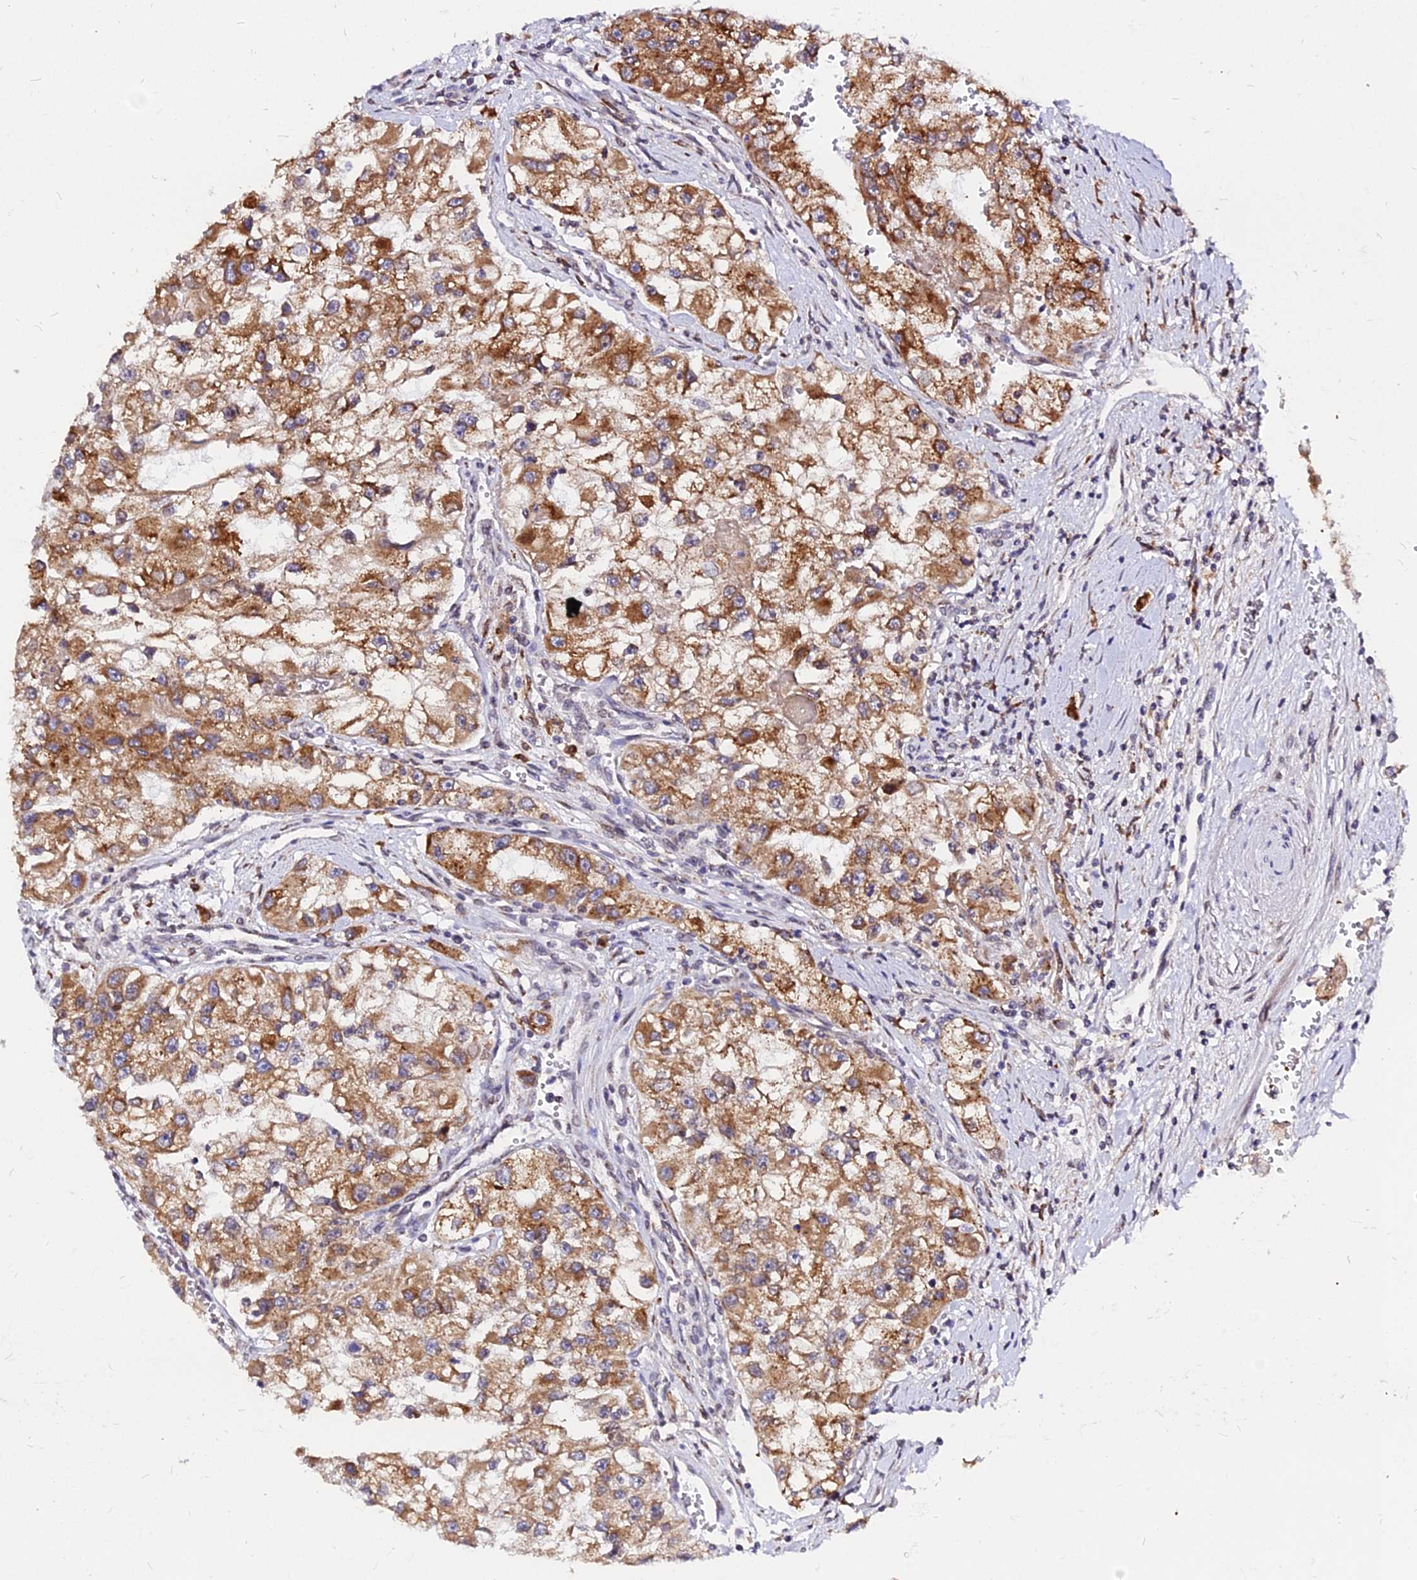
{"staining": {"intensity": "moderate", "quantity": ">75%", "location": "cytoplasmic/membranous"}, "tissue": "renal cancer", "cell_type": "Tumor cells", "image_type": "cancer", "snomed": [{"axis": "morphology", "description": "Adenocarcinoma, NOS"}, {"axis": "topography", "description": "Kidney"}], "caption": "Renal cancer (adenocarcinoma) stained for a protein shows moderate cytoplasmic/membranous positivity in tumor cells. Immunohistochemistry stains the protein in brown and the nuclei are stained blue.", "gene": "RNF121", "patient": {"sex": "male", "age": 63}}